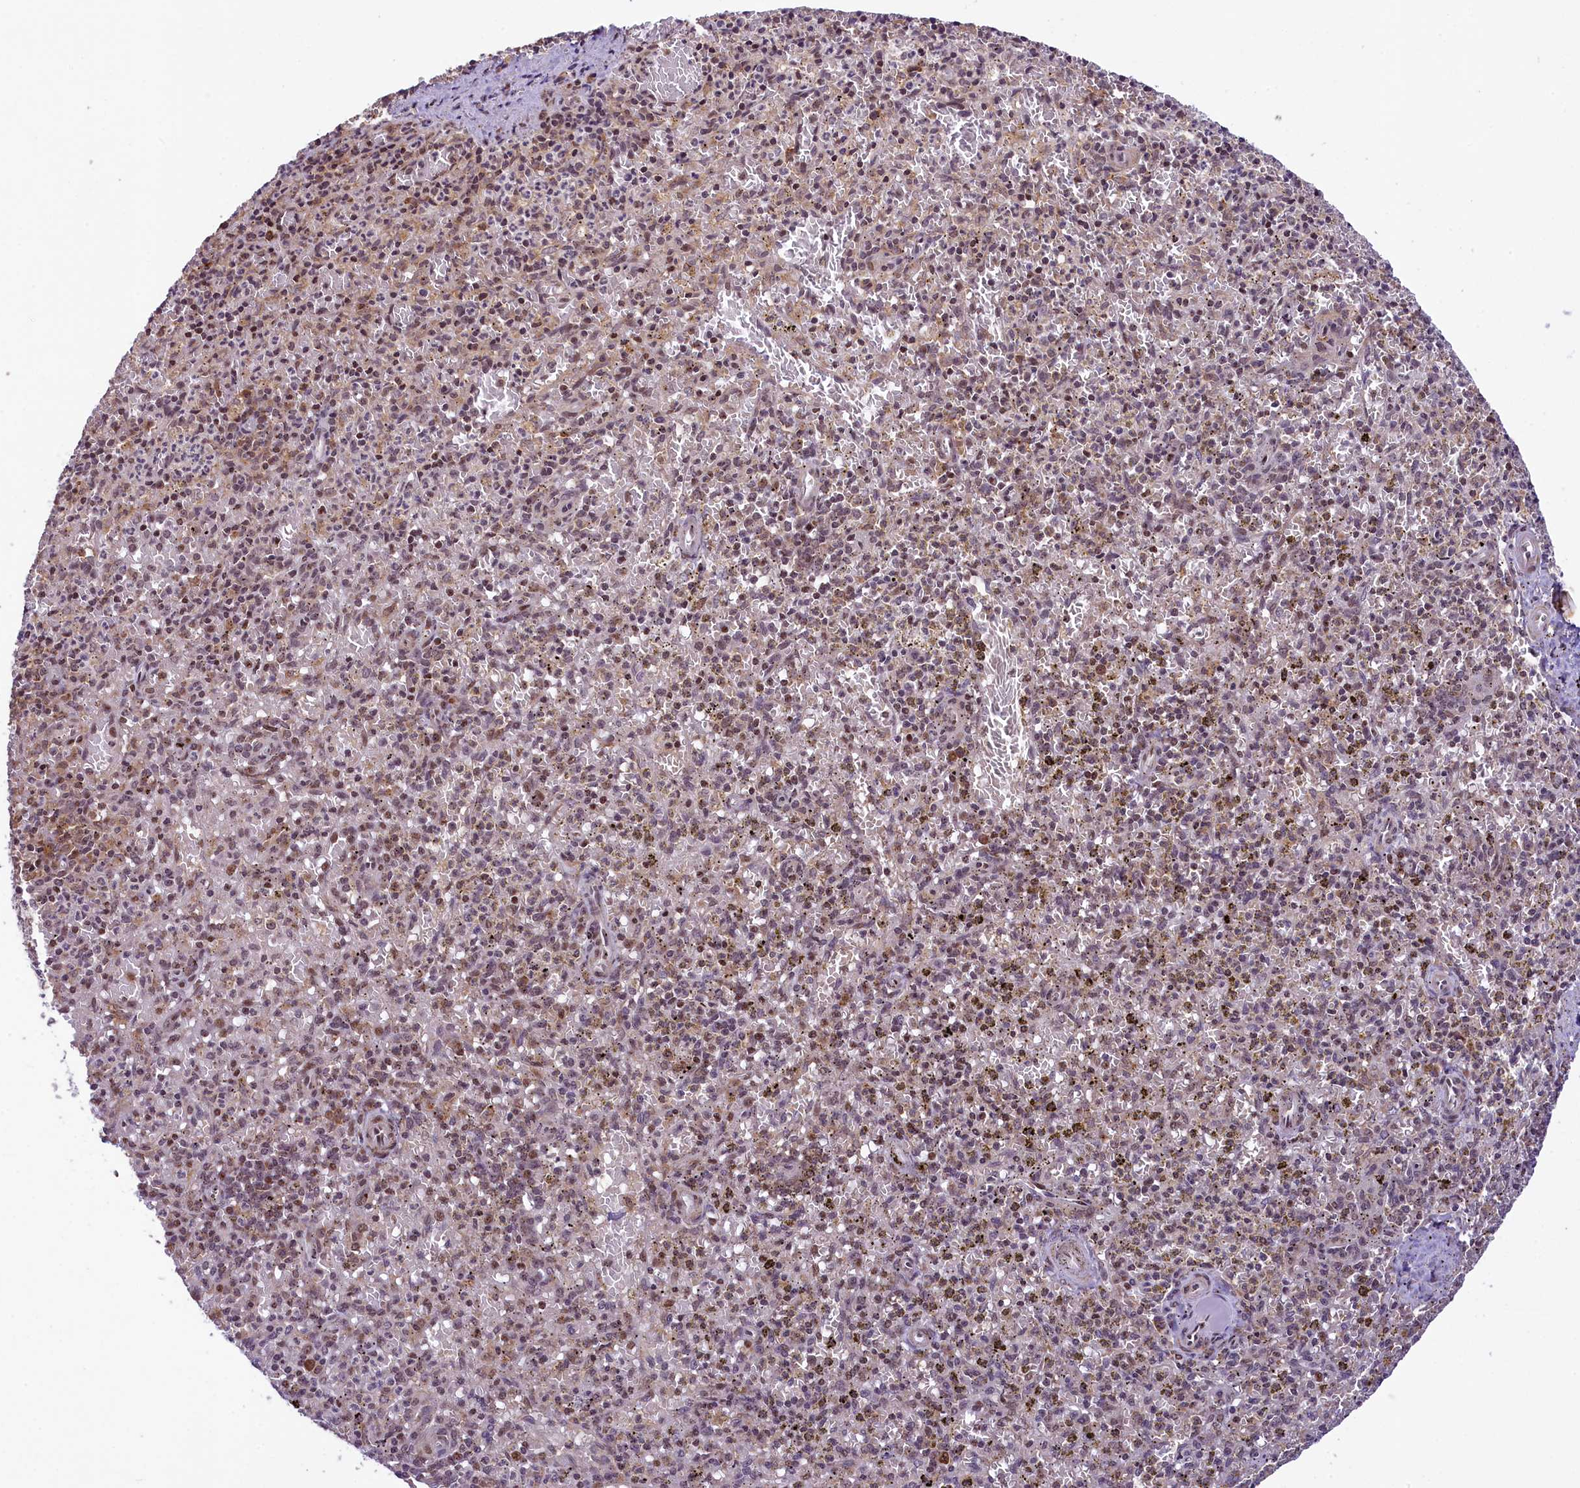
{"staining": {"intensity": "weak", "quantity": "25%-75%", "location": "nuclear"}, "tissue": "spleen", "cell_type": "Cells in red pulp", "image_type": "normal", "snomed": [{"axis": "morphology", "description": "Normal tissue, NOS"}, {"axis": "topography", "description": "Spleen"}], "caption": "Spleen stained with a brown dye reveals weak nuclear positive staining in approximately 25%-75% of cells in red pulp.", "gene": "RBBP8", "patient": {"sex": "male", "age": 72}}